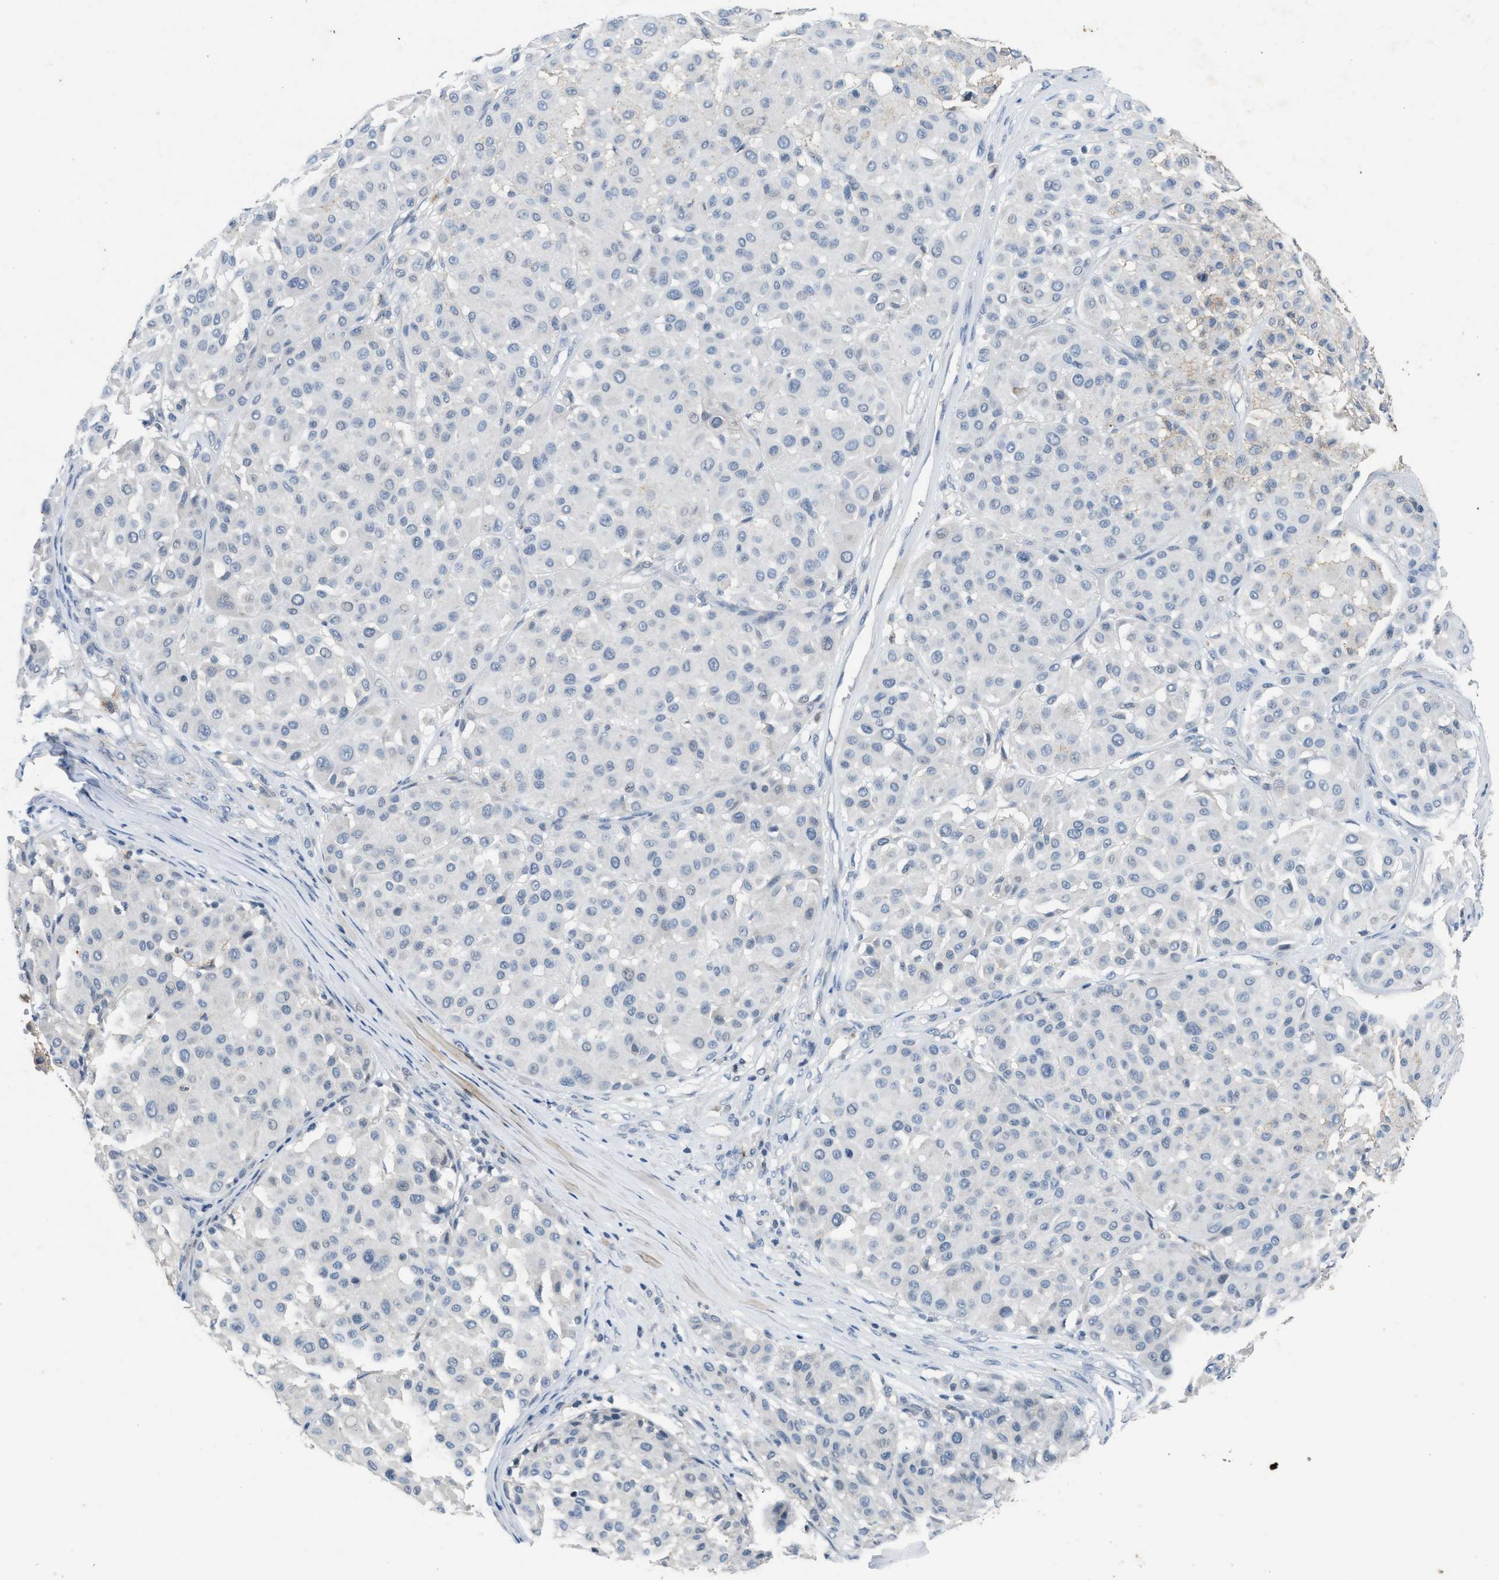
{"staining": {"intensity": "negative", "quantity": "none", "location": "none"}, "tissue": "melanoma", "cell_type": "Tumor cells", "image_type": "cancer", "snomed": [{"axis": "morphology", "description": "Malignant melanoma, Metastatic site"}, {"axis": "topography", "description": "Soft tissue"}], "caption": "Immunohistochemical staining of melanoma demonstrates no significant staining in tumor cells.", "gene": "SLC5A5", "patient": {"sex": "male", "age": 41}}